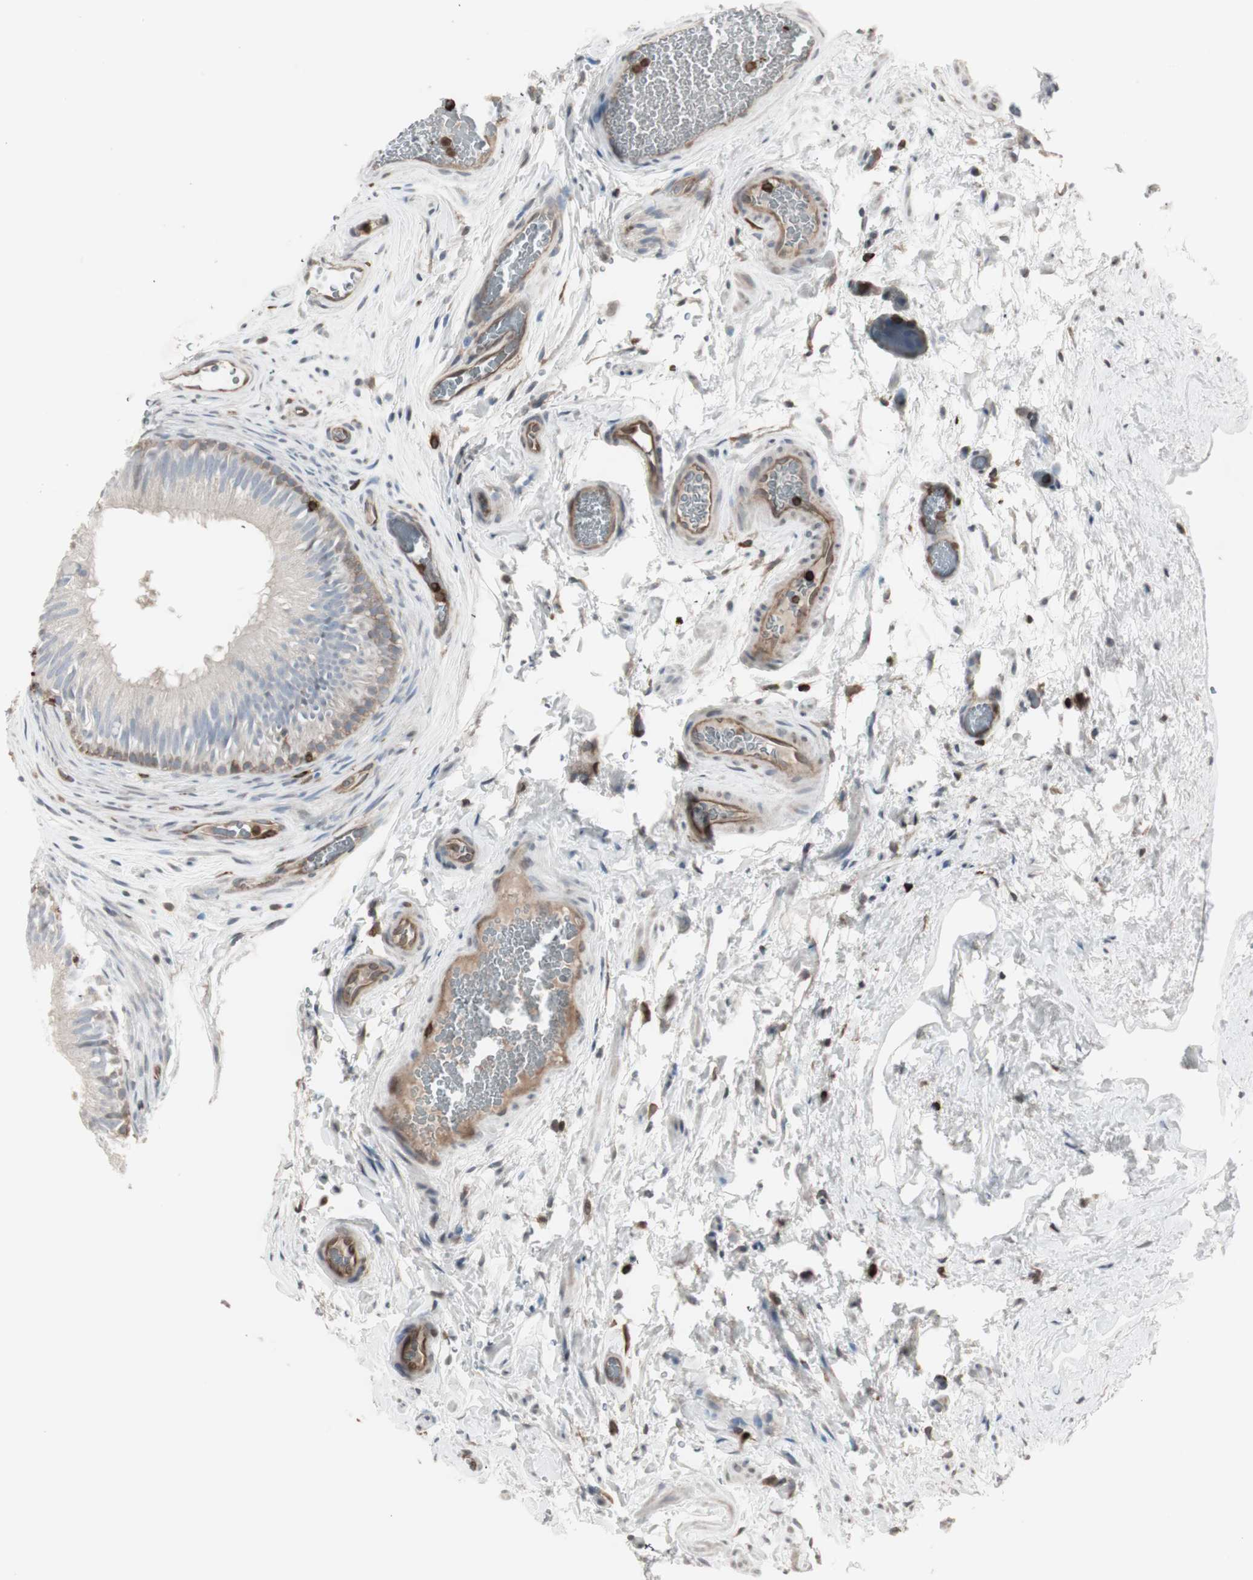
{"staining": {"intensity": "weak", "quantity": ">75%", "location": "cytoplasmic/membranous"}, "tissue": "epididymis", "cell_type": "Glandular cells", "image_type": "normal", "snomed": [{"axis": "morphology", "description": "Normal tissue, NOS"}, {"axis": "topography", "description": "Epididymis"}], "caption": "DAB (3,3'-diaminobenzidine) immunohistochemical staining of normal epididymis displays weak cytoplasmic/membranous protein staining in approximately >75% of glandular cells.", "gene": "ARHGEF1", "patient": {"sex": "male", "age": 36}}